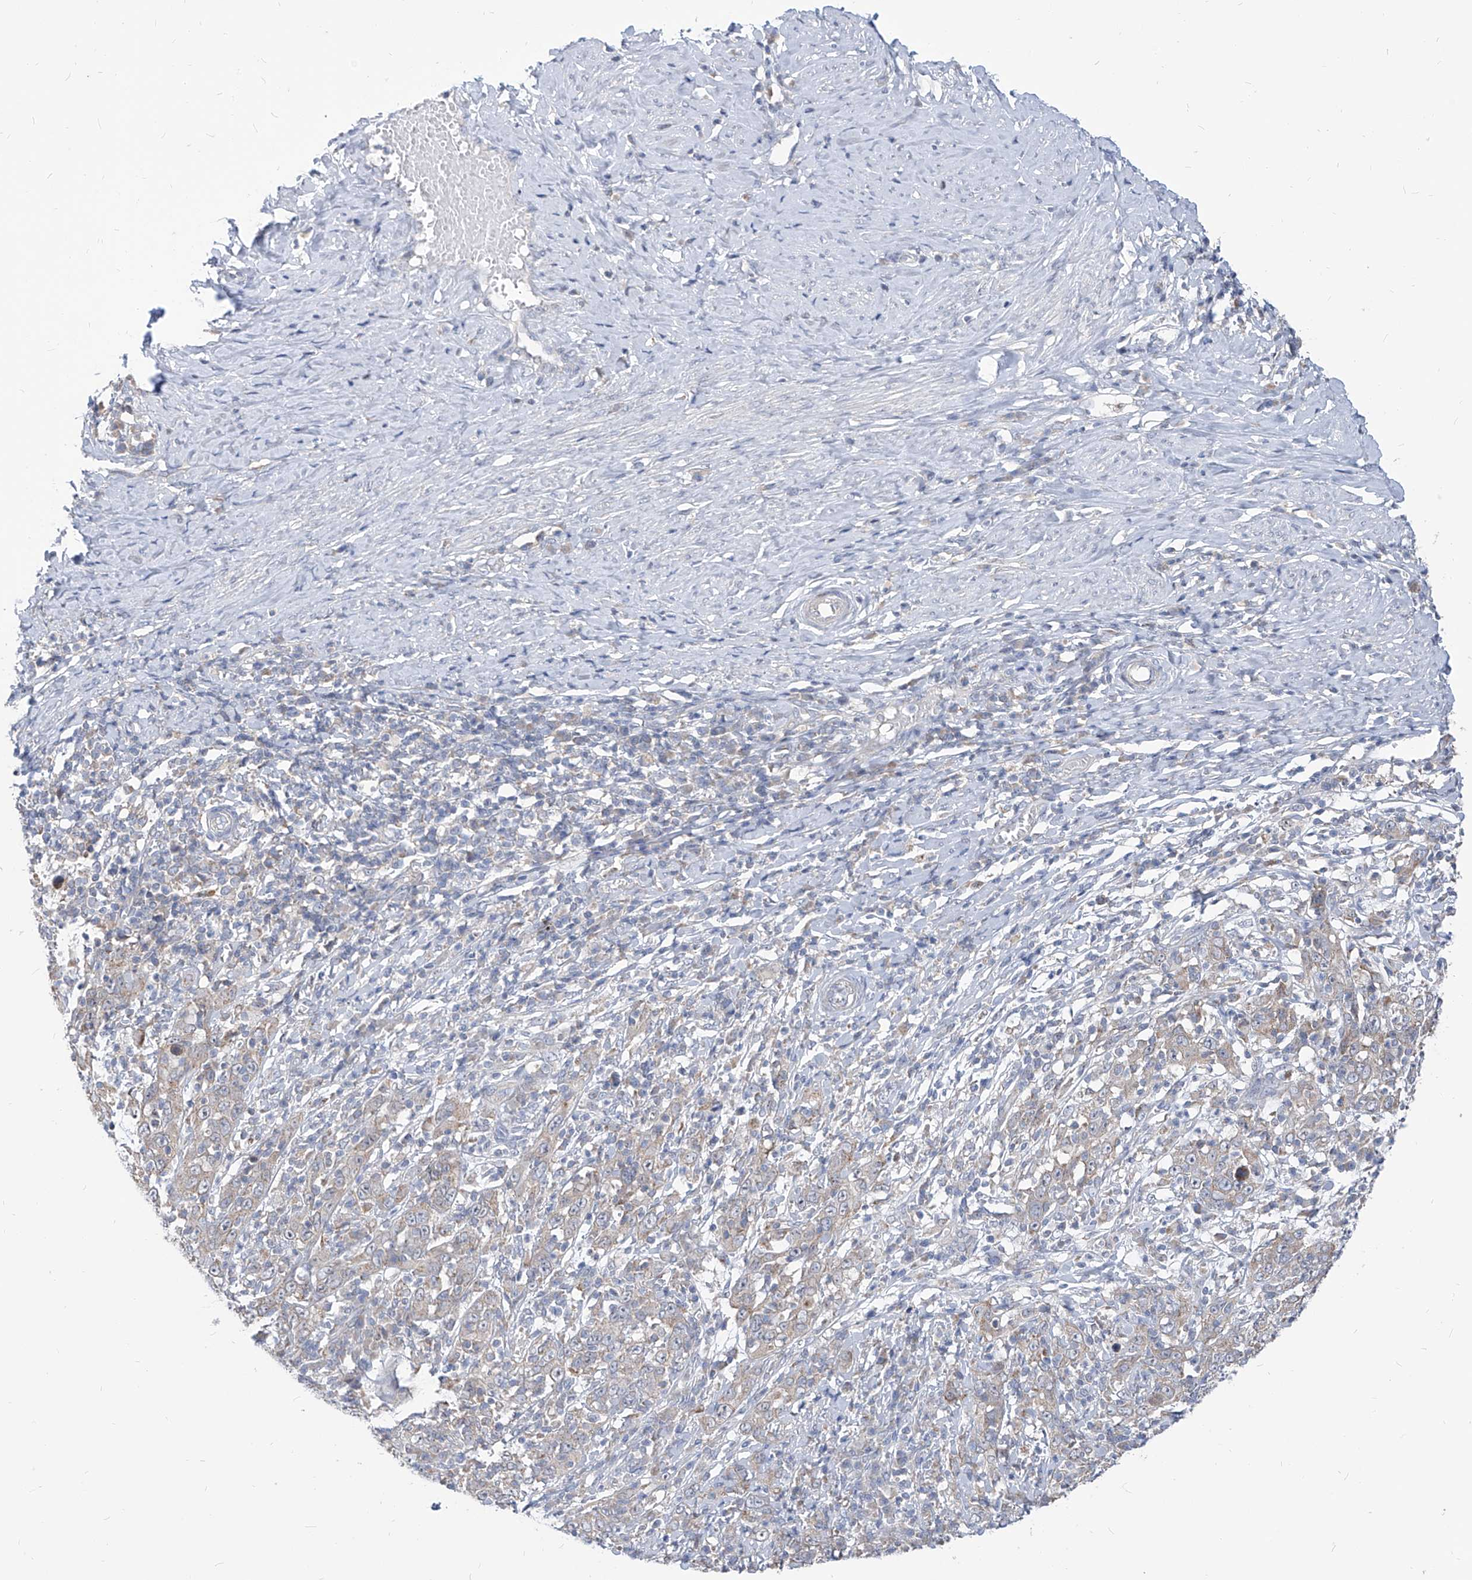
{"staining": {"intensity": "negative", "quantity": "none", "location": "none"}, "tissue": "cervical cancer", "cell_type": "Tumor cells", "image_type": "cancer", "snomed": [{"axis": "morphology", "description": "Squamous cell carcinoma, NOS"}, {"axis": "topography", "description": "Cervix"}], "caption": "DAB (3,3'-diaminobenzidine) immunohistochemical staining of human cervical cancer demonstrates no significant staining in tumor cells.", "gene": "AGPS", "patient": {"sex": "female", "age": 46}}